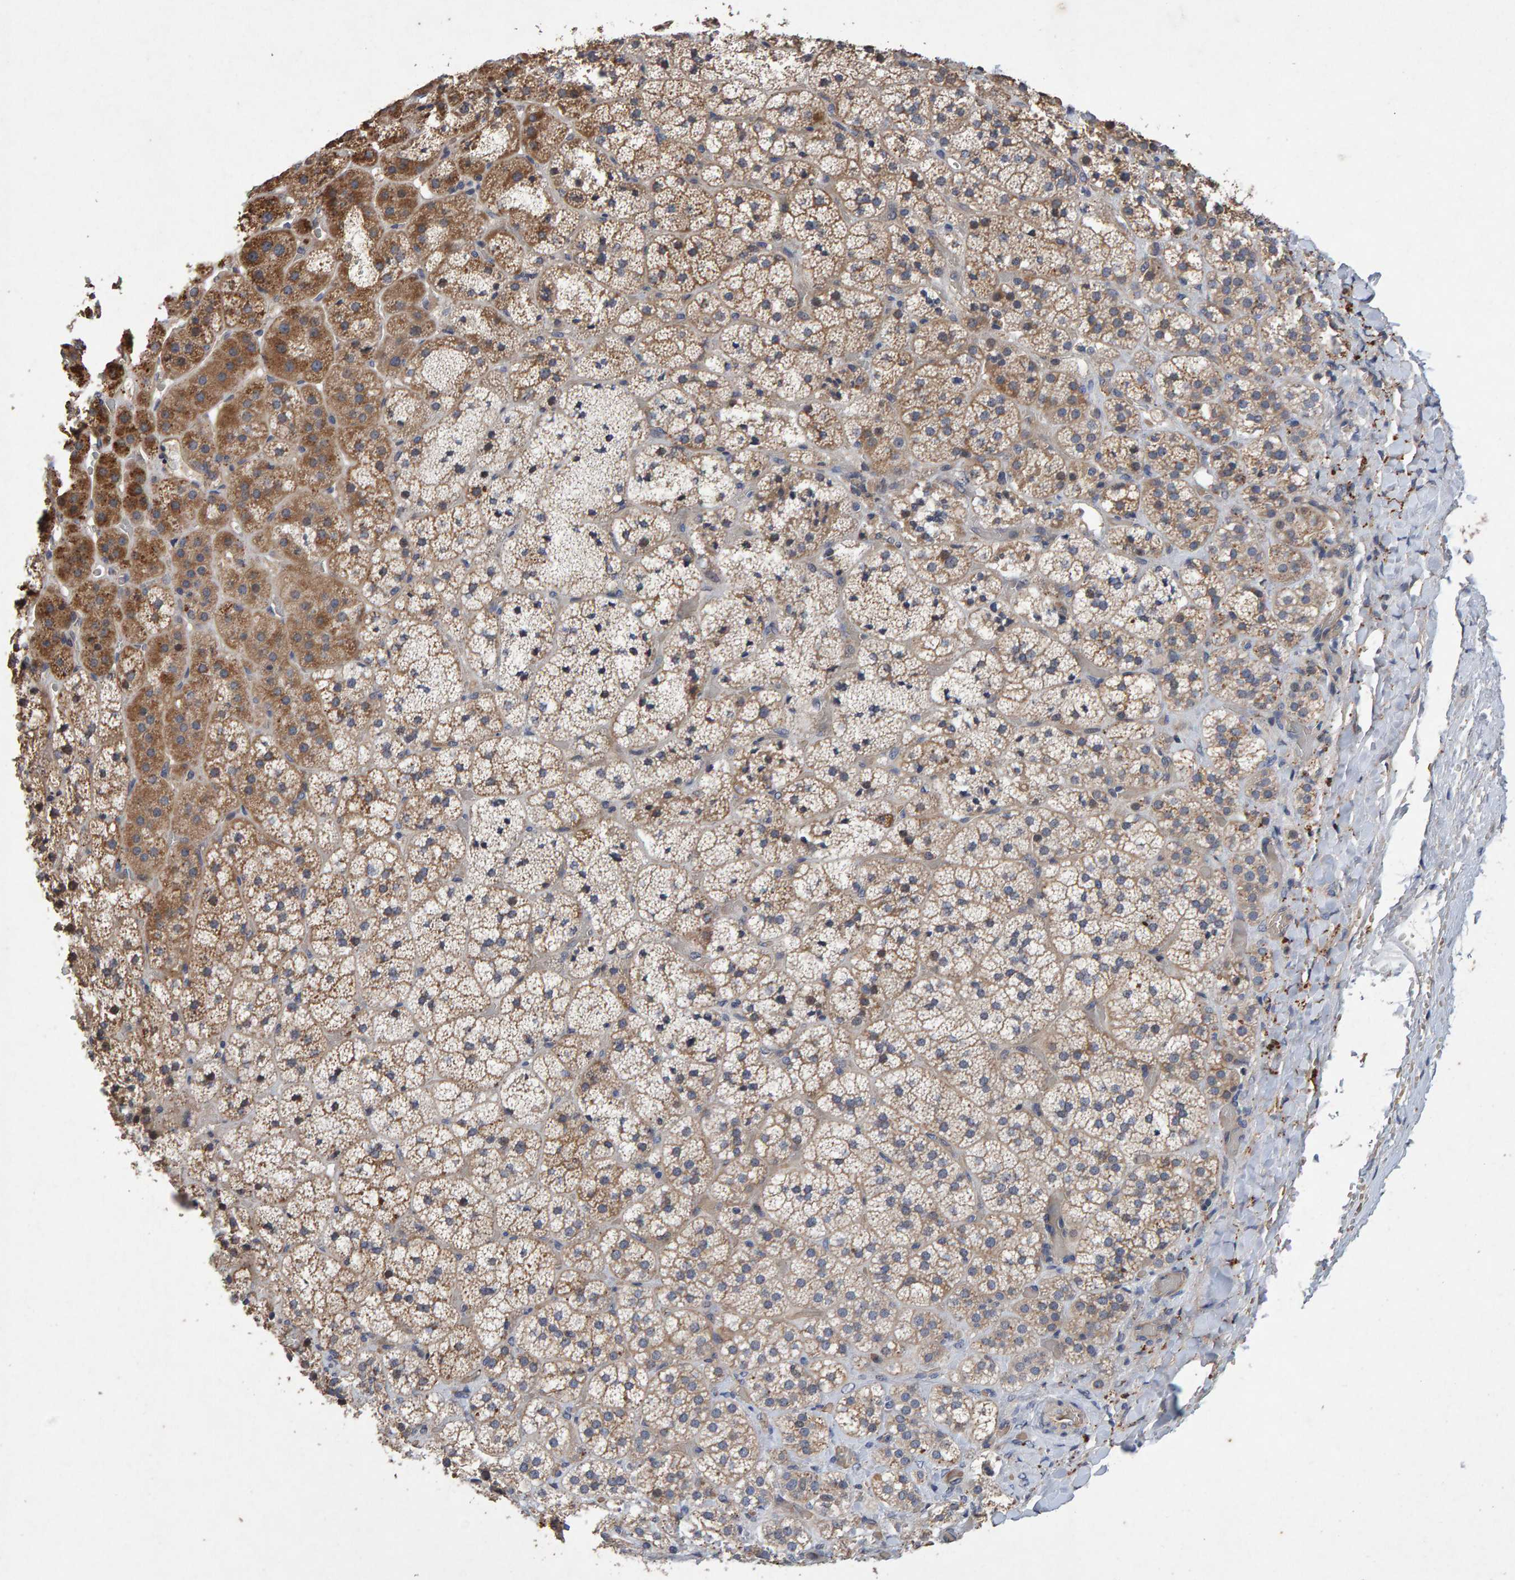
{"staining": {"intensity": "moderate", "quantity": ">75%", "location": "cytoplasmic/membranous"}, "tissue": "adrenal gland", "cell_type": "Glandular cells", "image_type": "normal", "snomed": [{"axis": "morphology", "description": "Normal tissue, NOS"}, {"axis": "topography", "description": "Adrenal gland"}], "caption": "Normal adrenal gland displays moderate cytoplasmic/membranous staining in about >75% of glandular cells, visualized by immunohistochemistry.", "gene": "EFR3A", "patient": {"sex": "female", "age": 44}}